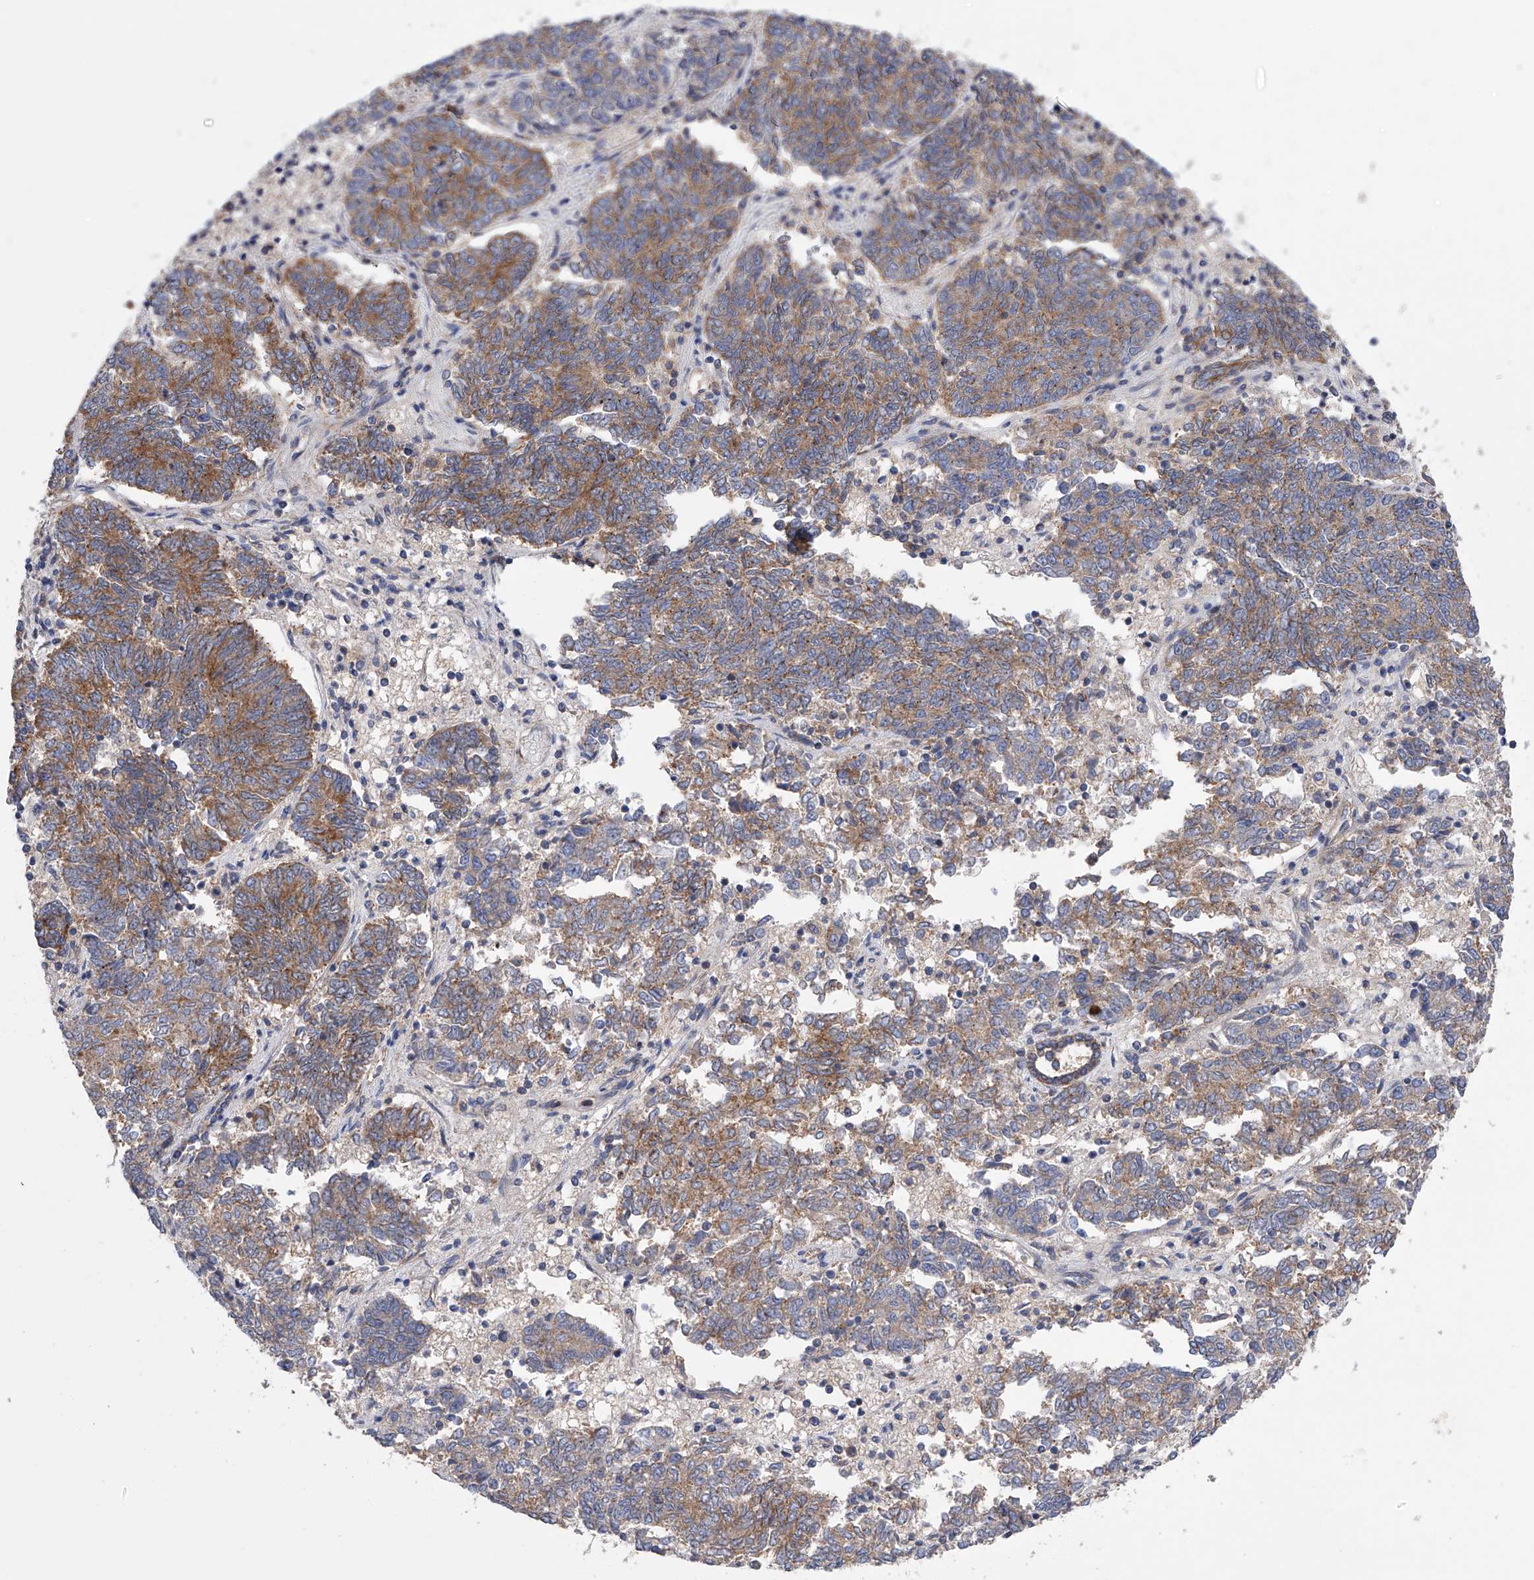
{"staining": {"intensity": "moderate", "quantity": ">75%", "location": "cytoplasmic/membranous"}, "tissue": "endometrial cancer", "cell_type": "Tumor cells", "image_type": "cancer", "snomed": [{"axis": "morphology", "description": "Adenocarcinoma, NOS"}, {"axis": "topography", "description": "Endometrium"}], "caption": "The immunohistochemical stain labels moderate cytoplasmic/membranous expression in tumor cells of endometrial adenocarcinoma tissue.", "gene": "MLYCD", "patient": {"sex": "female", "age": 80}}